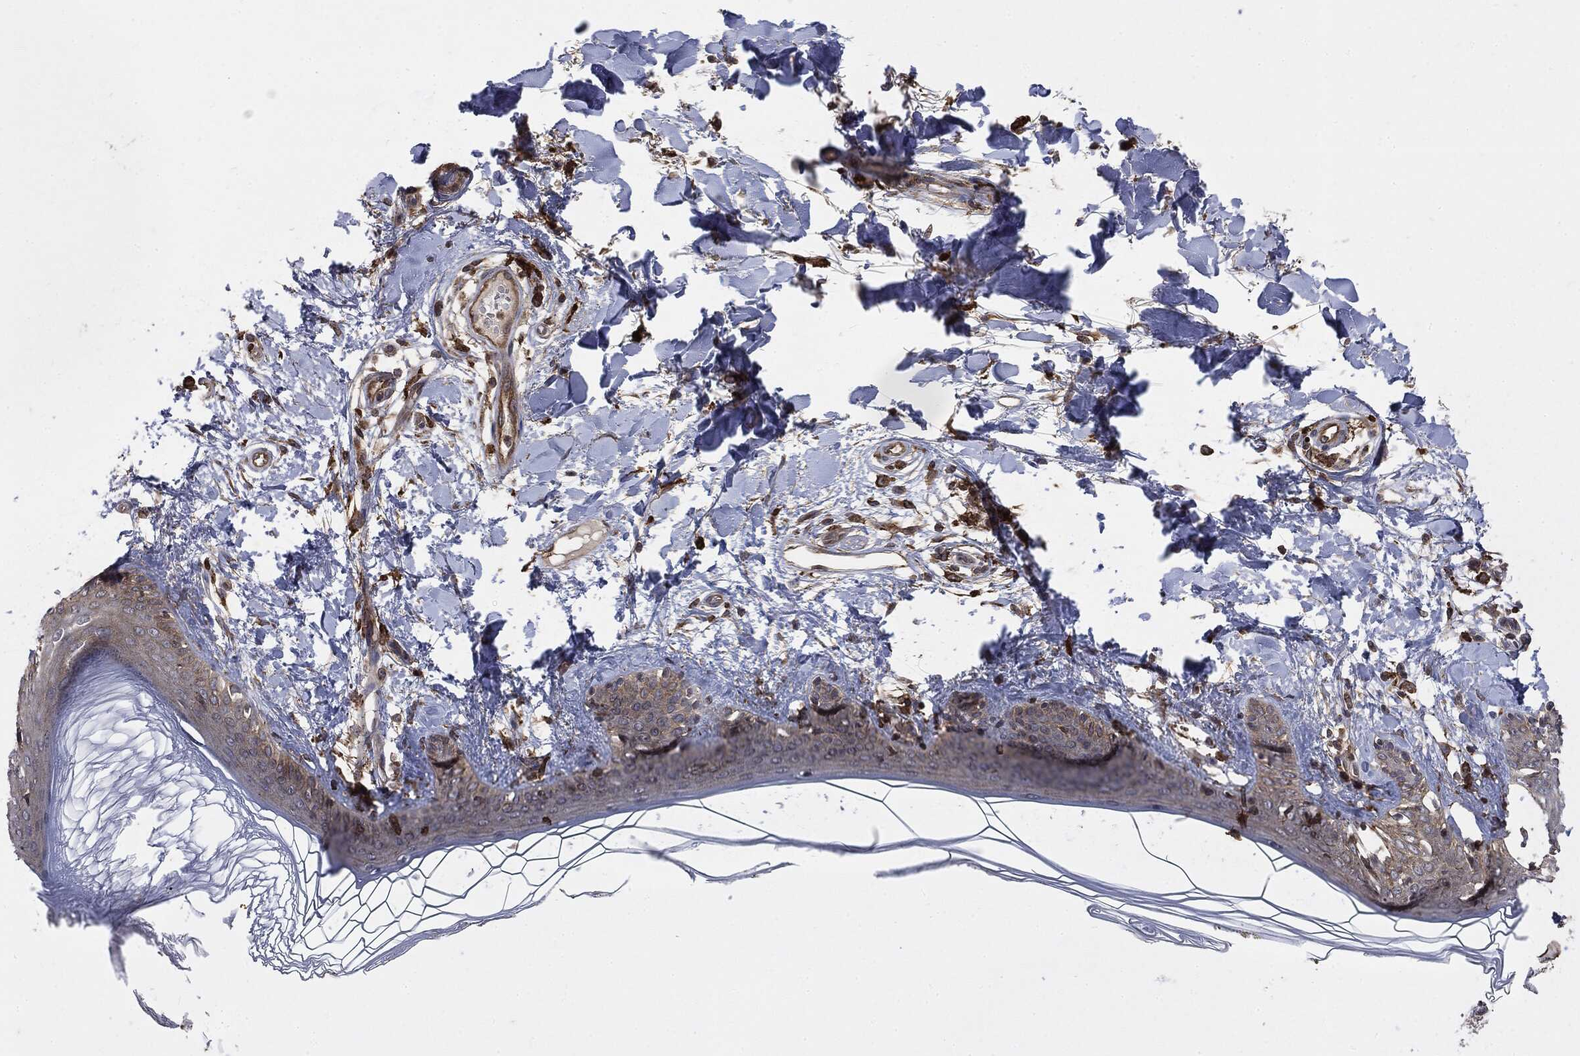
{"staining": {"intensity": "moderate", "quantity": ">75%", "location": "cytoplasmic/membranous"}, "tissue": "skin", "cell_type": "Fibroblasts", "image_type": "normal", "snomed": [{"axis": "morphology", "description": "Normal tissue, NOS"}, {"axis": "morphology", "description": "Malignant melanoma, NOS"}, {"axis": "topography", "description": "Skin"}], "caption": "A micrograph of human skin stained for a protein shows moderate cytoplasmic/membranous brown staining in fibroblasts. (IHC, brightfield microscopy, high magnification).", "gene": "SNX5", "patient": {"sex": "female", "age": 34}}